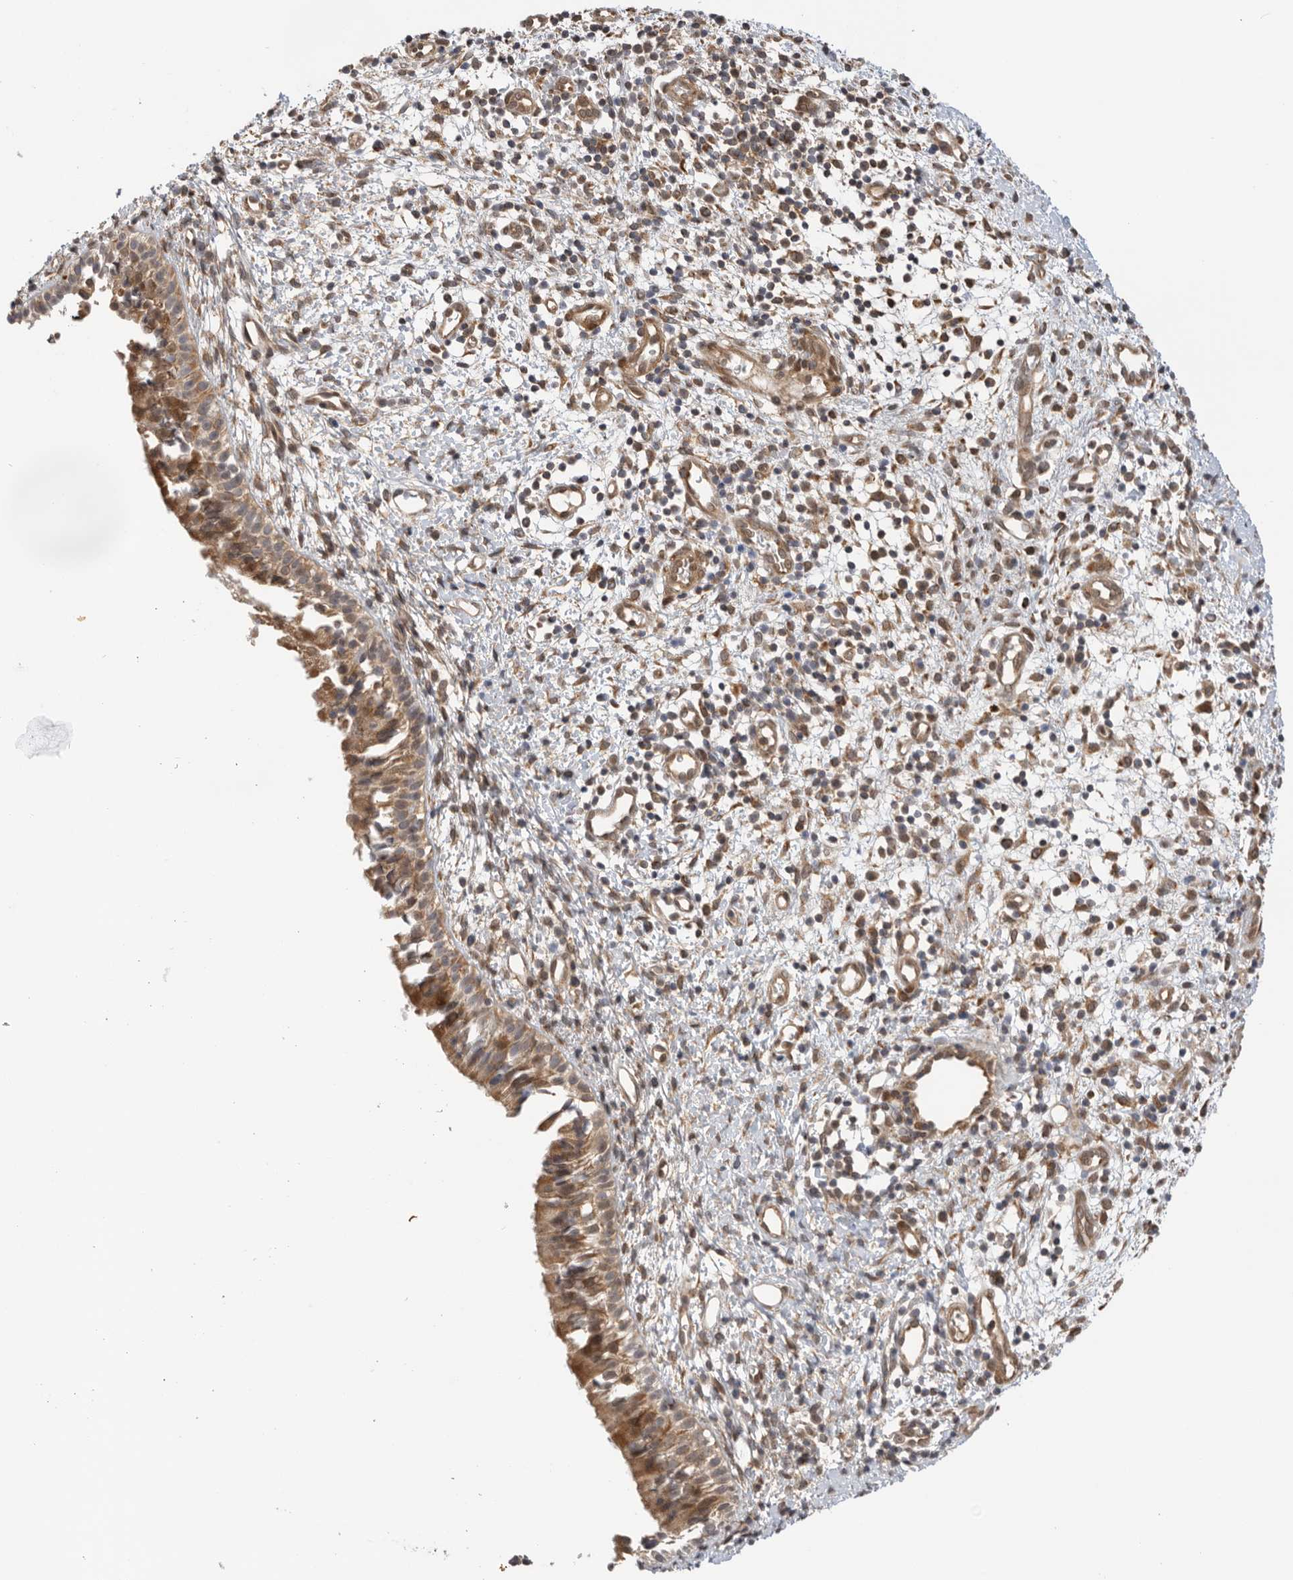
{"staining": {"intensity": "moderate", "quantity": ">75%", "location": "cytoplasmic/membranous"}, "tissue": "nasopharynx", "cell_type": "Respiratory epithelial cells", "image_type": "normal", "snomed": [{"axis": "morphology", "description": "Normal tissue, NOS"}, {"axis": "topography", "description": "Nasopharynx"}], "caption": "The micrograph shows staining of normal nasopharynx, revealing moderate cytoplasmic/membranous protein expression (brown color) within respiratory epithelial cells.", "gene": "DCAF8", "patient": {"sex": "male", "age": 22}}